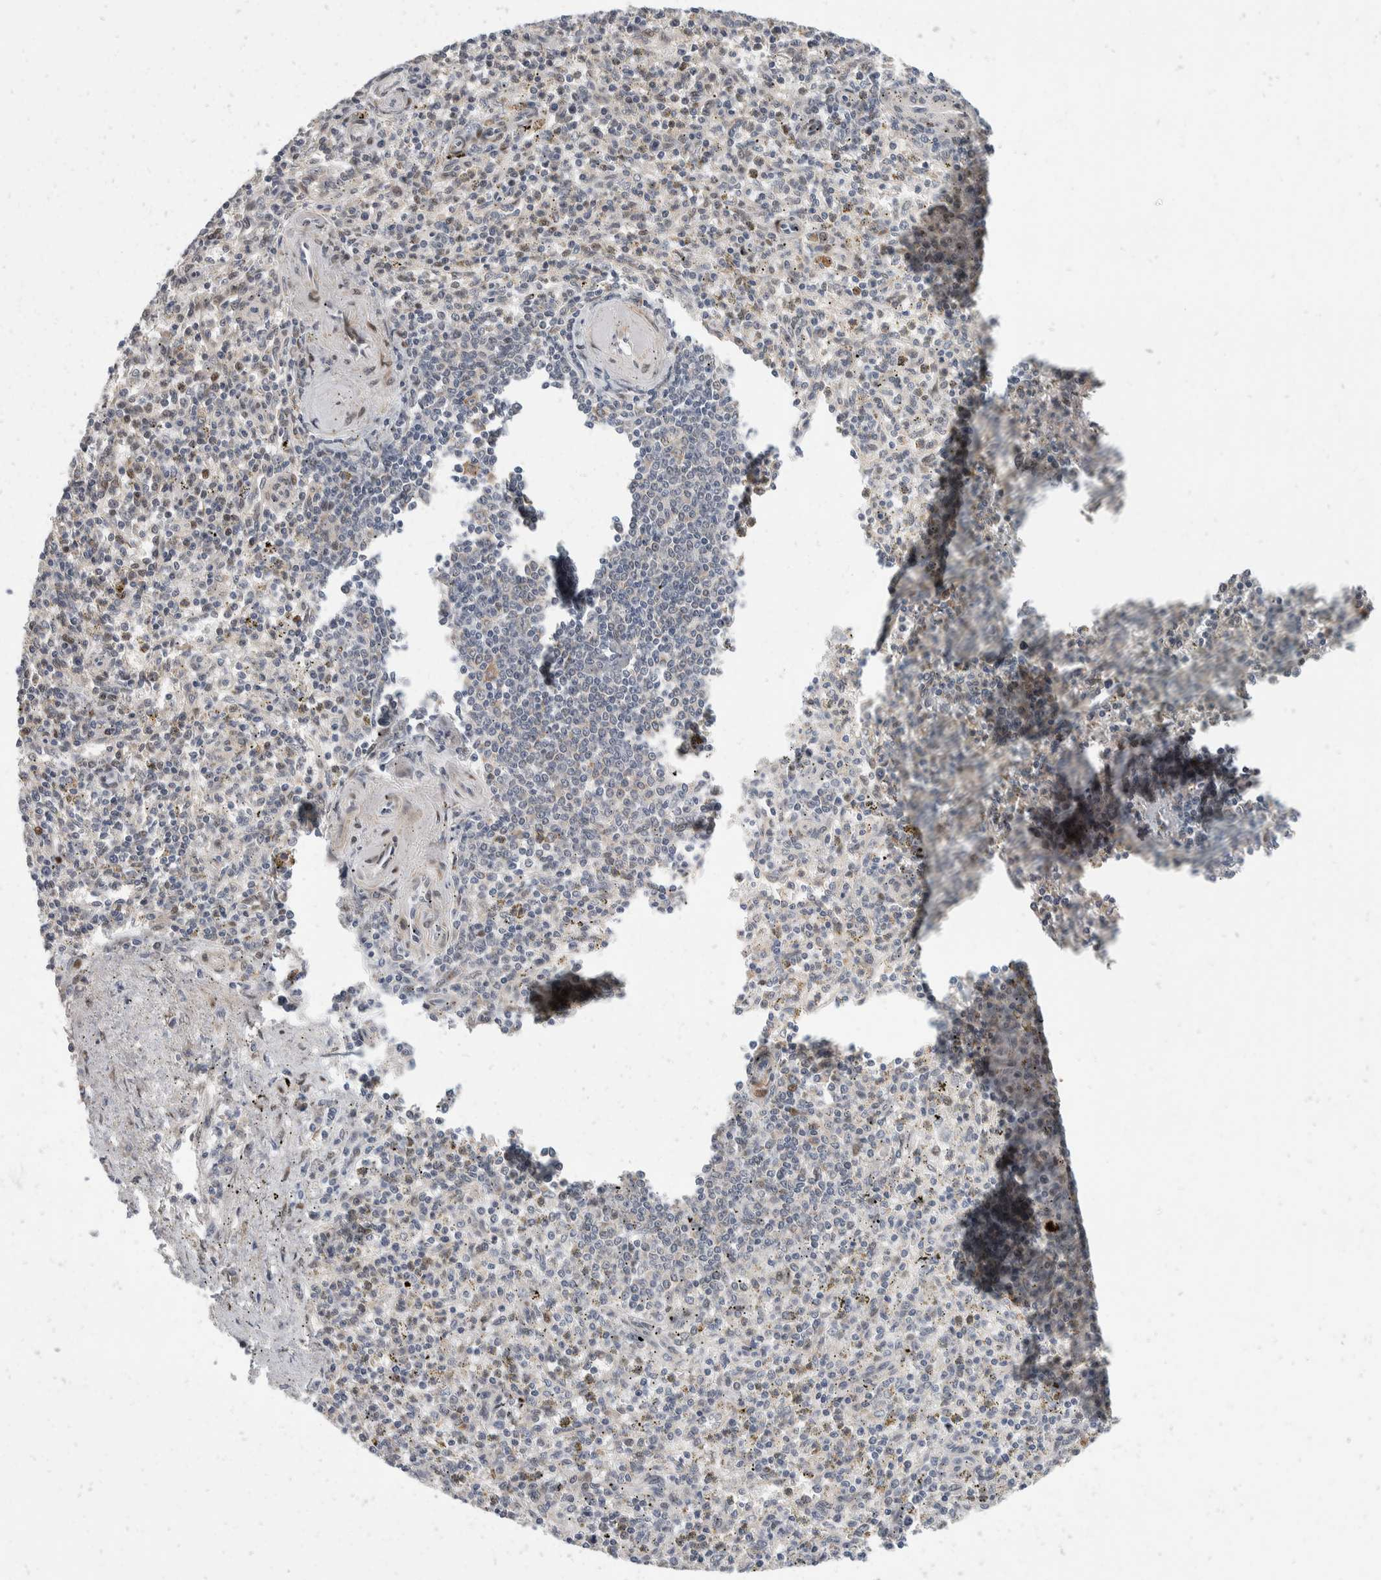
{"staining": {"intensity": "moderate", "quantity": "<25%", "location": "nuclear"}, "tissue": "spleen", "cell_type": "Cells in red pulp", "image_type": "normal", "snomed": [{"axis": "morphology", "description": "Normal tissue, NOS"}, {"axis": "topography", "description": "Spleen"}], "caption": "Immunohistochemistry (IHC) photomicrograph of unremarkable human spleen stained for a protein (brown), which demonstrates low levels of moderate nuclear positivity in approximately <25% of cells in red pulp.", "gene": "ZNF703", "patient": {"sex": "male", "age": 72}}